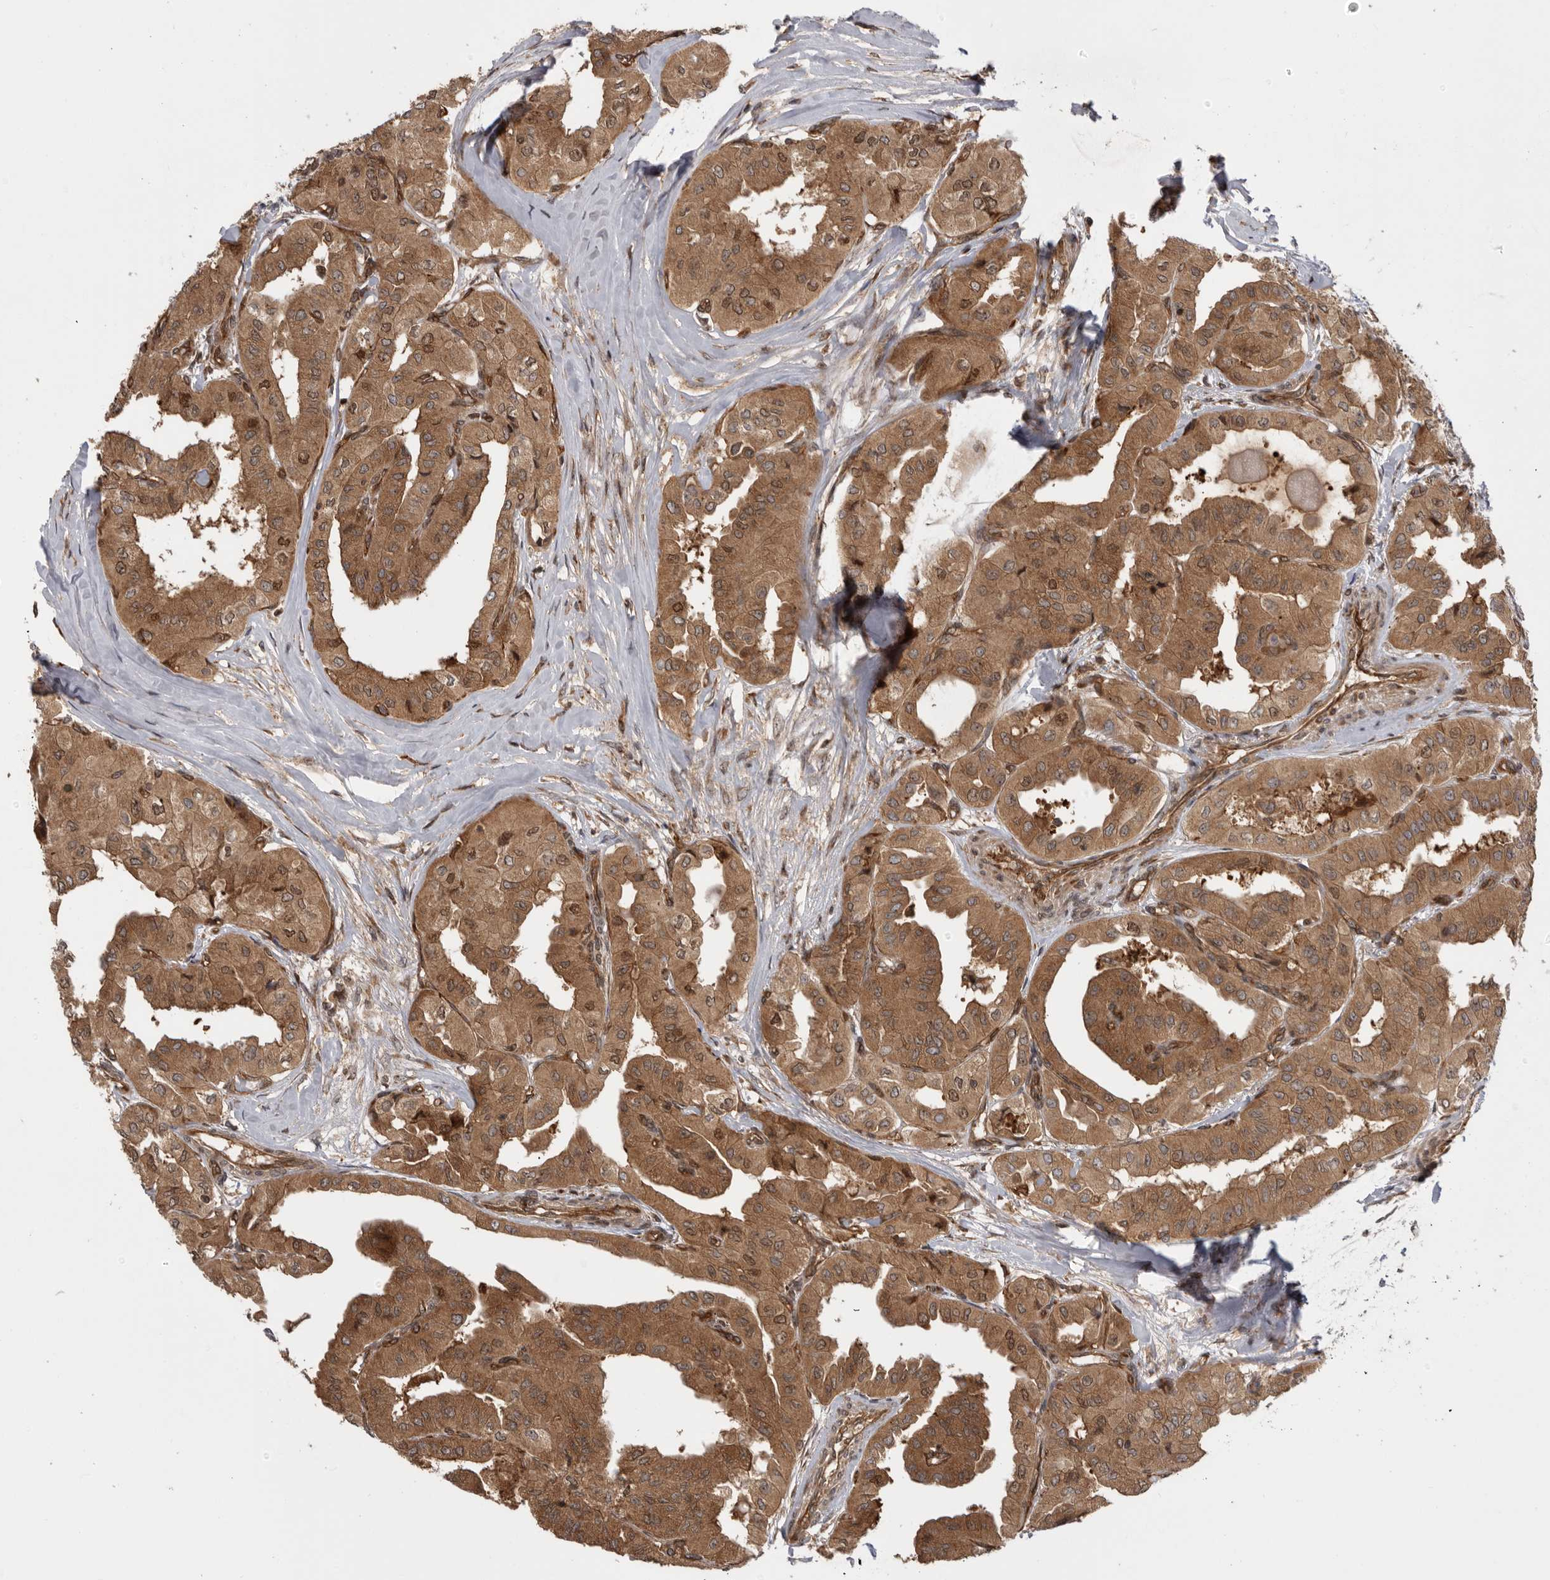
{"staining": {"intensity": "moderate", "quantity": ">75%", "location": "cytoplasmic/membranous,nuclear"}, "tissue": "thyroid cancer", "cell_type": "Tumor cells", "image_type": "cancer", "snomed": [{"axis": "morphology", "description": "Papillary adenocarcinoma, NOS"}, {"axis": "topography", "description": "Thyroid gland"}], "caption": "Immunohistochemical staining of human thyroid cancer shows medium levels of moderate cytoplasmic/membranous and nuclear protein staining in about >75% of tumor cells.", "gene": "DHDDS", "patient": {"sex": "female", "age": 59}}